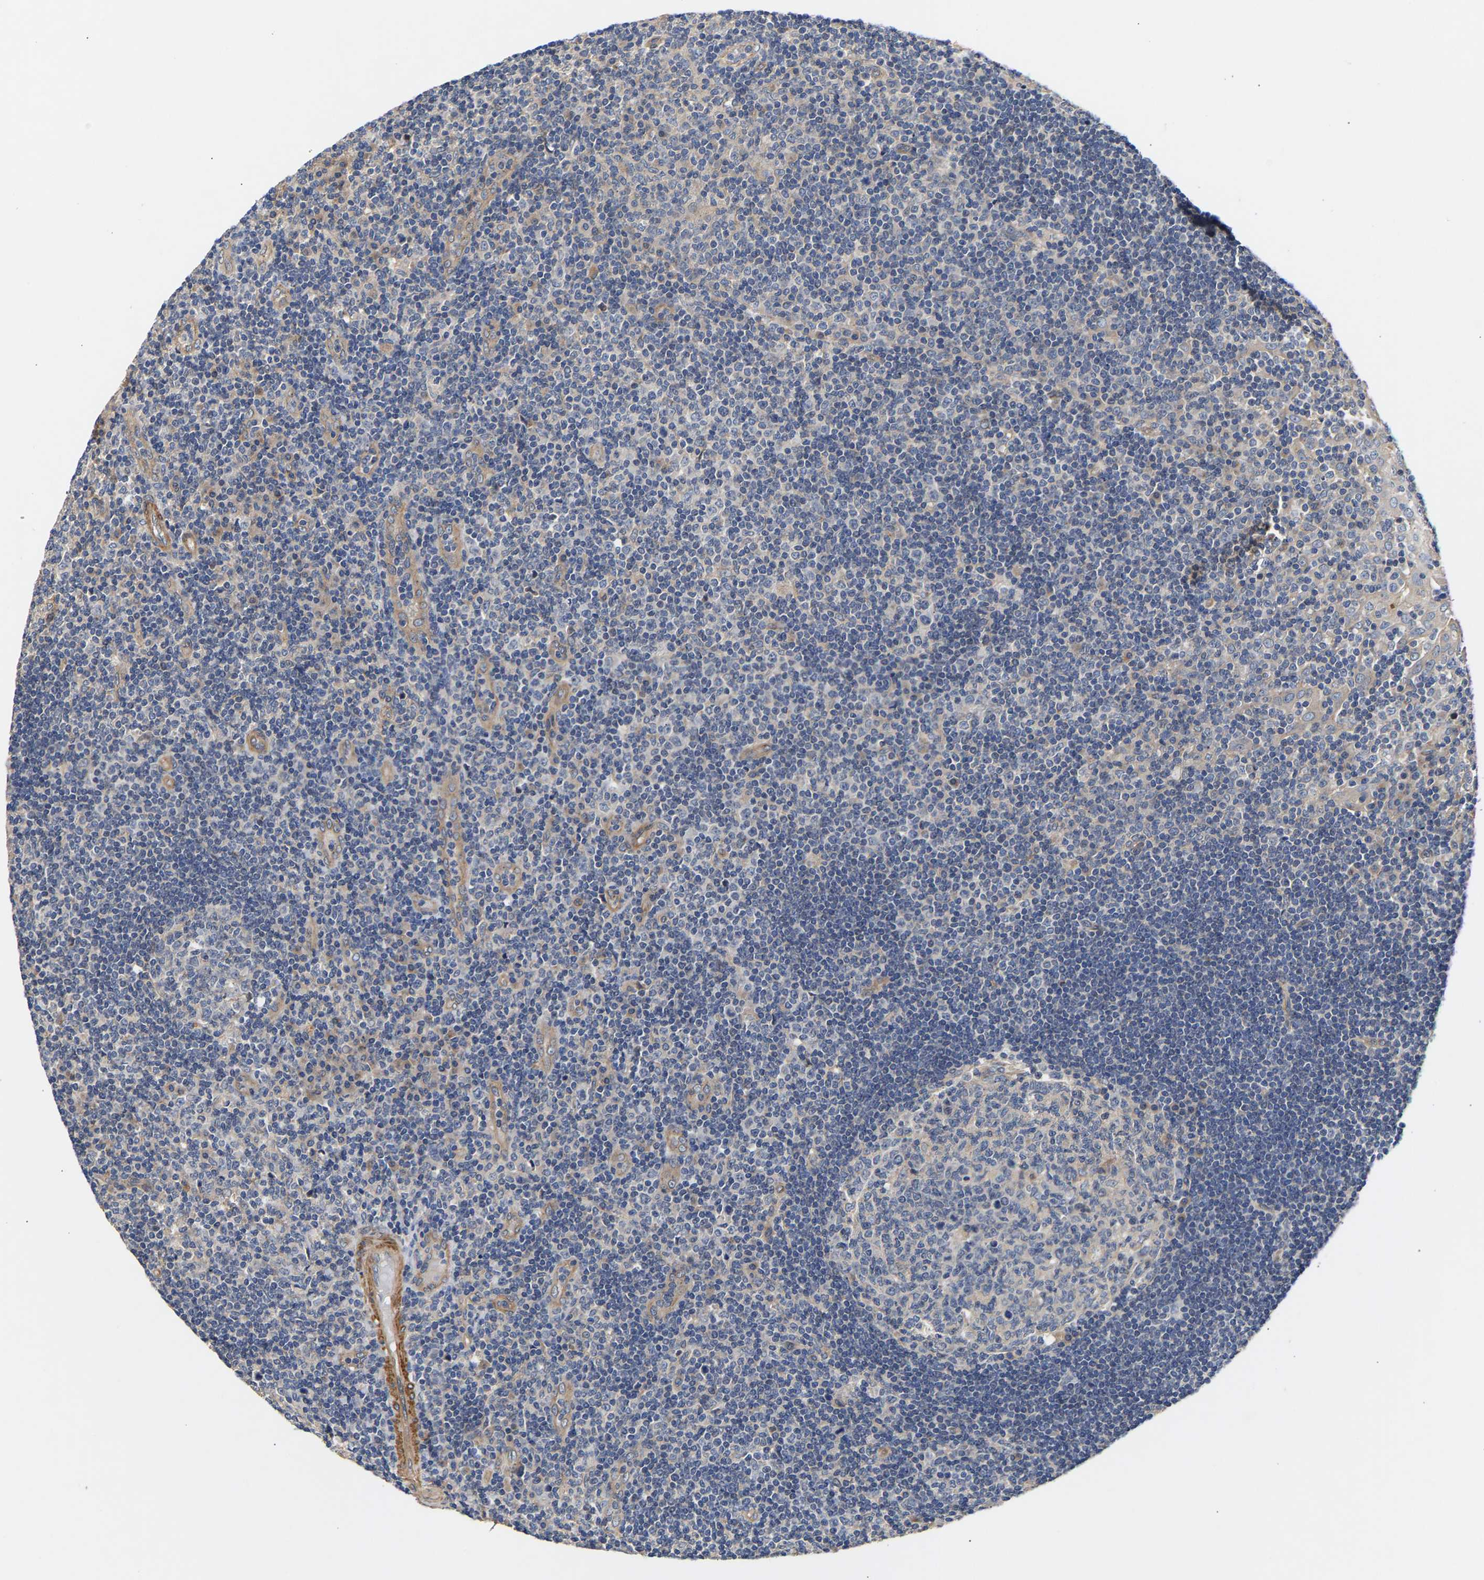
{"staining": {"intensity": "negative", "quantity": "none", "location": "none"}, "tissue": "tonsil", "cell_type": "Germinal center cells", "image_type": "normal", "snomed": [{"axis": "morphology", "description": "Normal tissue, NOS"}, {"axis": "topography", "description": "Tonsil"}], "caption": "This is an IHC micrograph of benign tonsil. There is no positivity in germinal center cells.", "gene": "KASH5", "patient": {"sex": "female", "age": 40}}